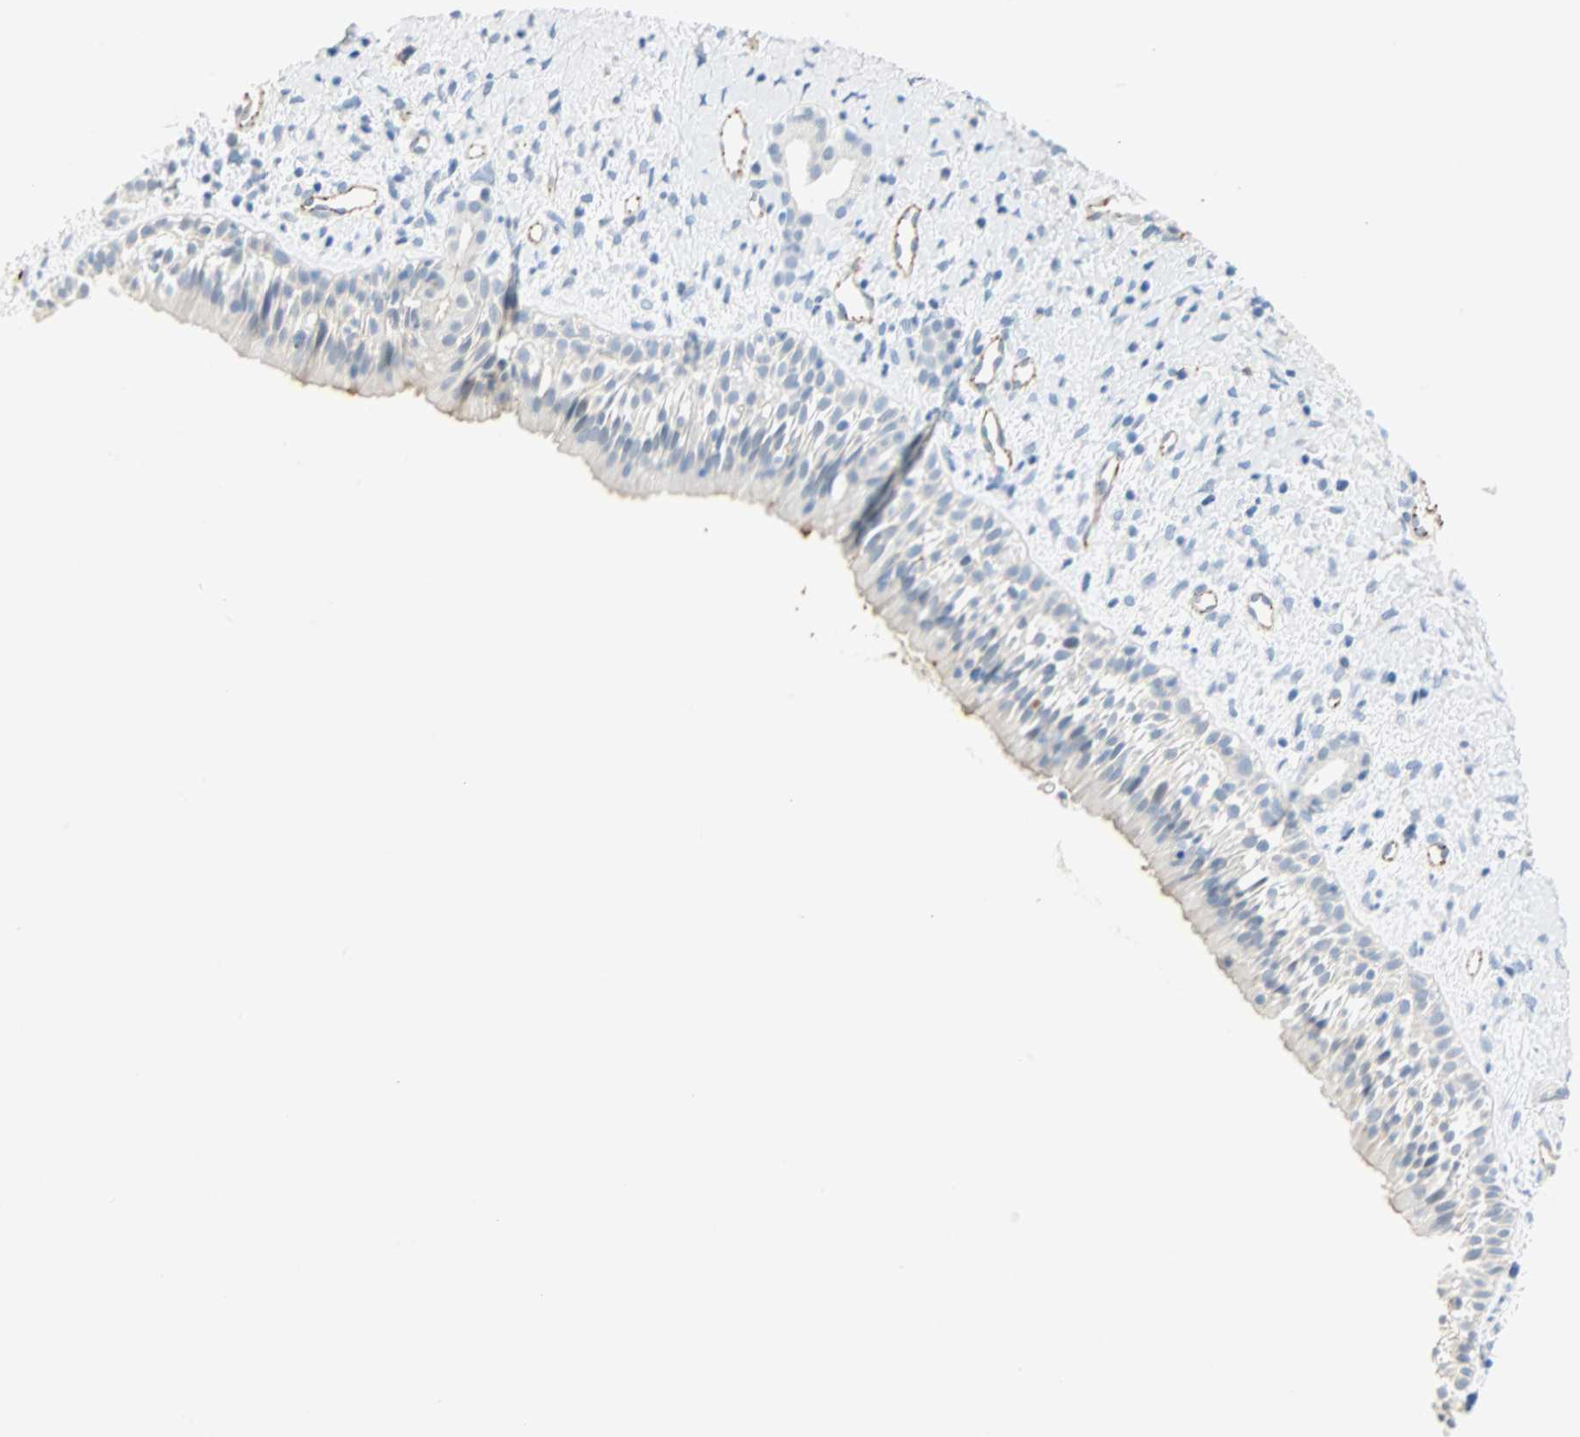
{"staining": {"intensity": "weak", "quantity": "25%-75%", "location": "cytoplasmic/membranous"}, "tissue": "nasopharynx", "cell_type": "Respiratory epithelial cells", "image_type": "normal", "snomed": [{"axis": "morphology", "description": "Normal tissue, NOS"}, {"axis": "topography", "description": "Nasopharynx"}], "caption": "Unremarkable nasopharynx shows weak cytoplasmic/membranous expression in about 25%-75% of respiratory epithelial cells, visualized by immunohistochemistry.", "gene": "VPS9D1", "patient": {"sex": "male", "age": 22}}